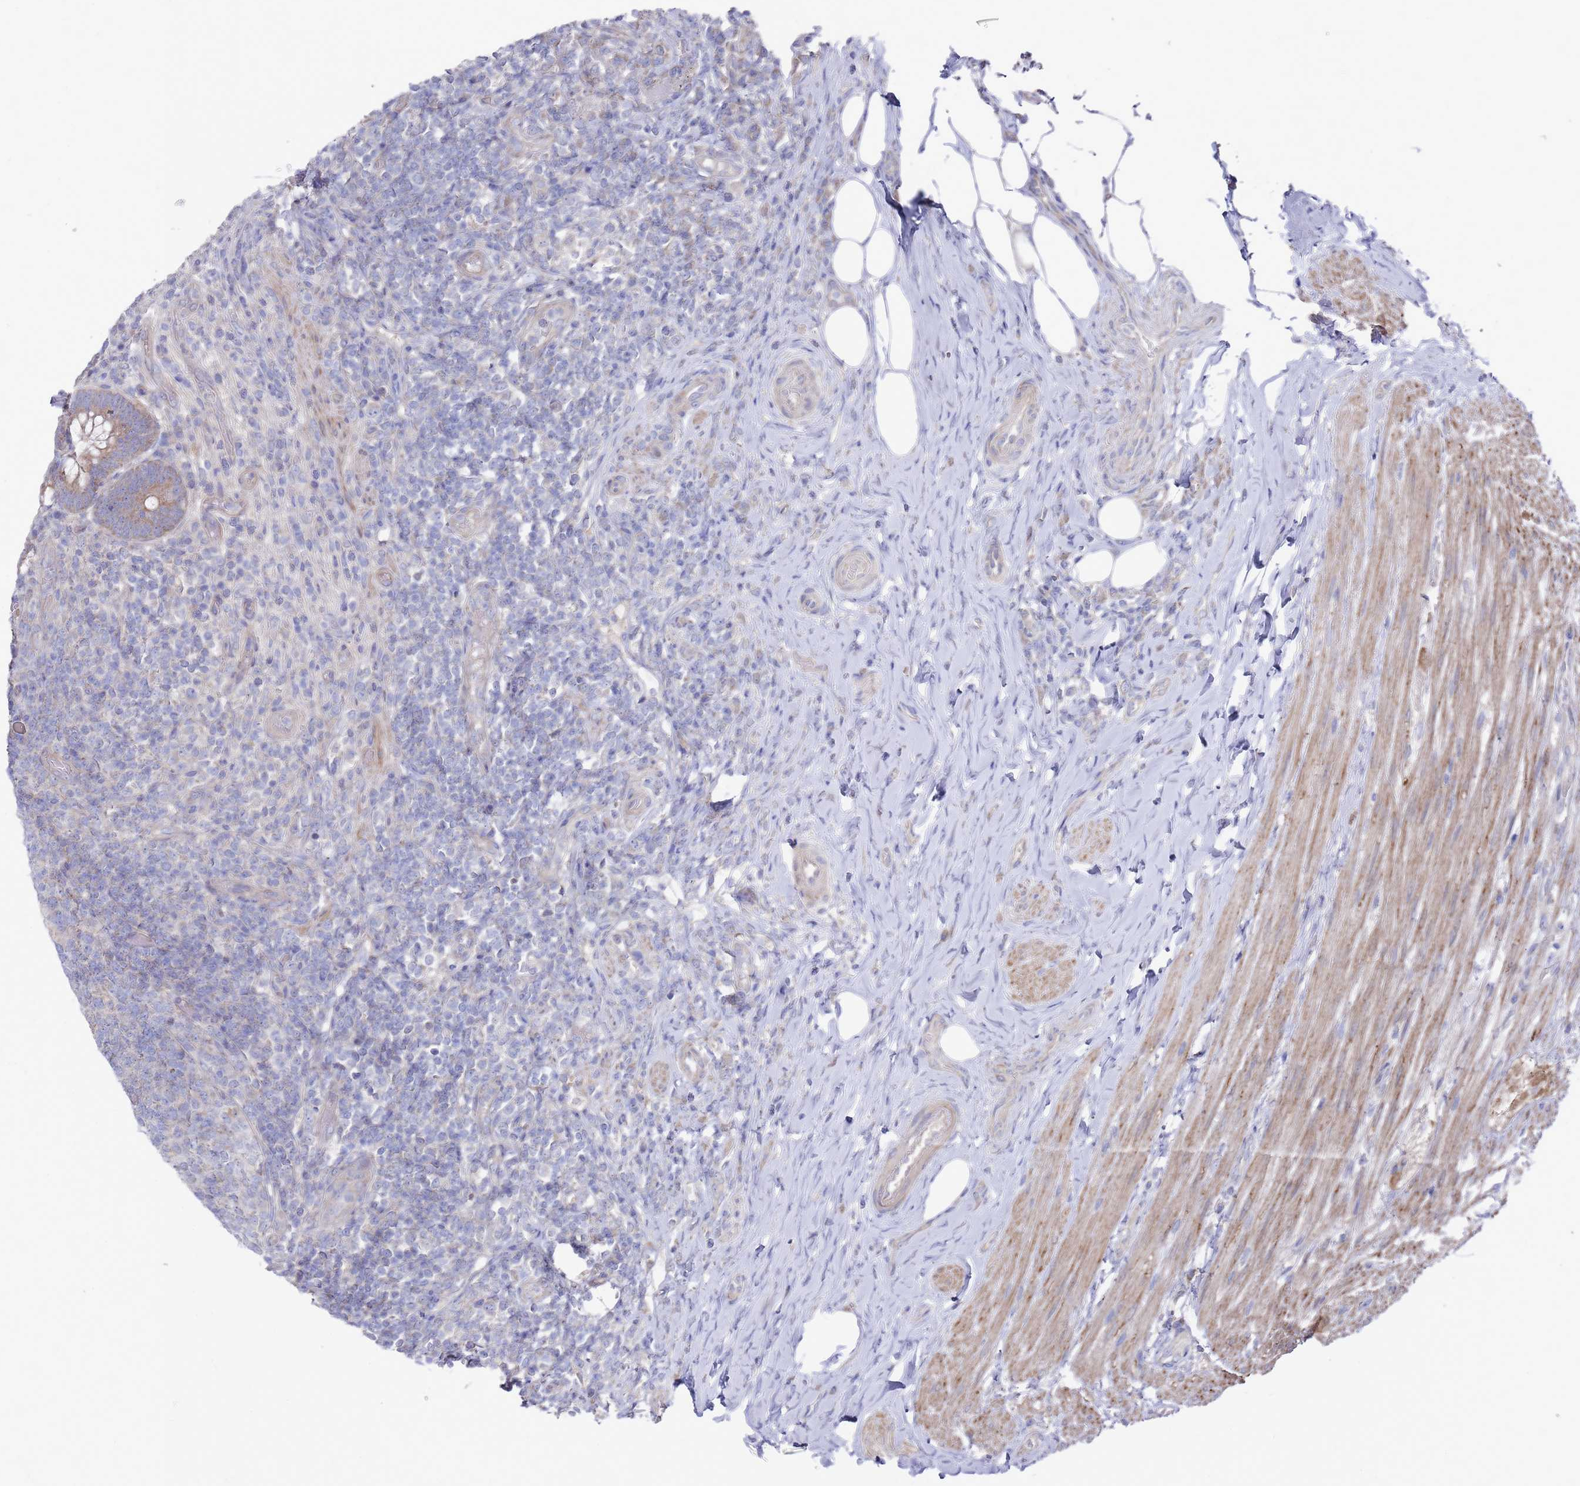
{"staining": {"intensity": "moderate", "quantity": ">75%", "location": "cytoplasmic/membranous"}, "tissue": "appendix", "cell_type": "Glandular cells", "image_type": "normal", "snomed": [{"axis": "morphology", "description": "Normal tissue, NOS"}, {"axis": "topography", "description": "Appendix"}], "caption": "IHC staining of normal appendix, which demonstrates medium levels of moderate cytoplasmic/membranous staining in approximately >75% of glandular cells indicating moderate cytoplasmic/membranous protein expression. The staining was performed using DAB (brown) for protein detection and nuclei were counterstained in hematoxylin (blue).", "gene": "SCAPER", "patient": {"sex": "female", "age": 43}}